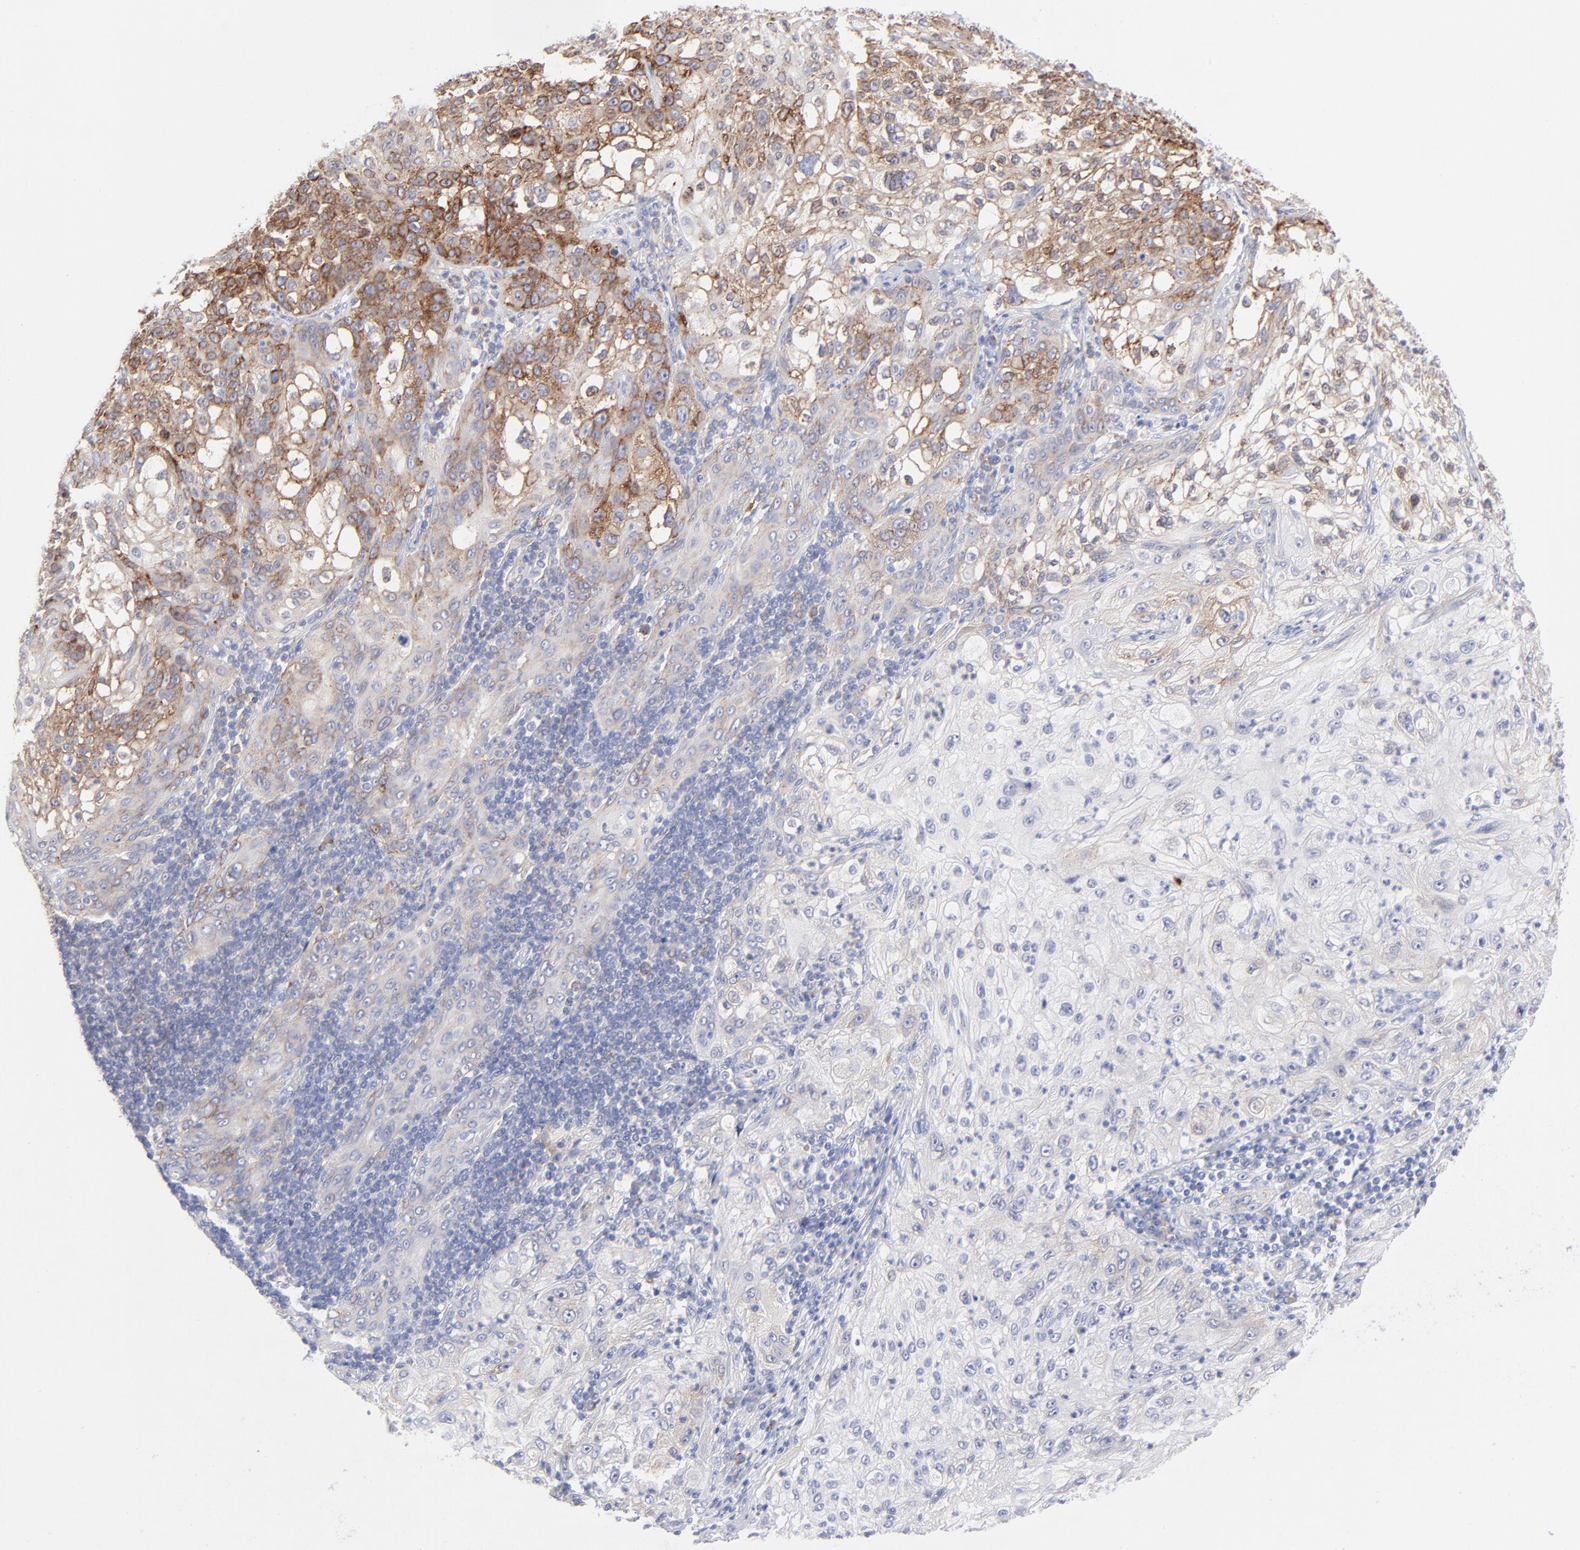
{"staining": {"intensity": "strong", "quantity": "25%-75%", "location": "cytoplasmic/membranous"}, "tissue": "lung cancer", "cell_type": "Tumor cells", "image_type": "cancer", "snomed": [{"axis": "morphology", "description": "Inflammation, NOS"}, {"axis": "morphology", "description": "Squamous cell carcinoma, NOS"}, {"axis": "topography", "description": "Lymph node"}, {"axis": "topography", "description": "Soft tissue"}, {"axis": "topography", "description": "Lung"}], "caption": "Lung cancer tissue exhibits strong cytoplasmic/membranous staining in about 25%-75% of tumor cells", "gene": "EIF2AK2", "patient": {"sex": "male", "age": 66}}